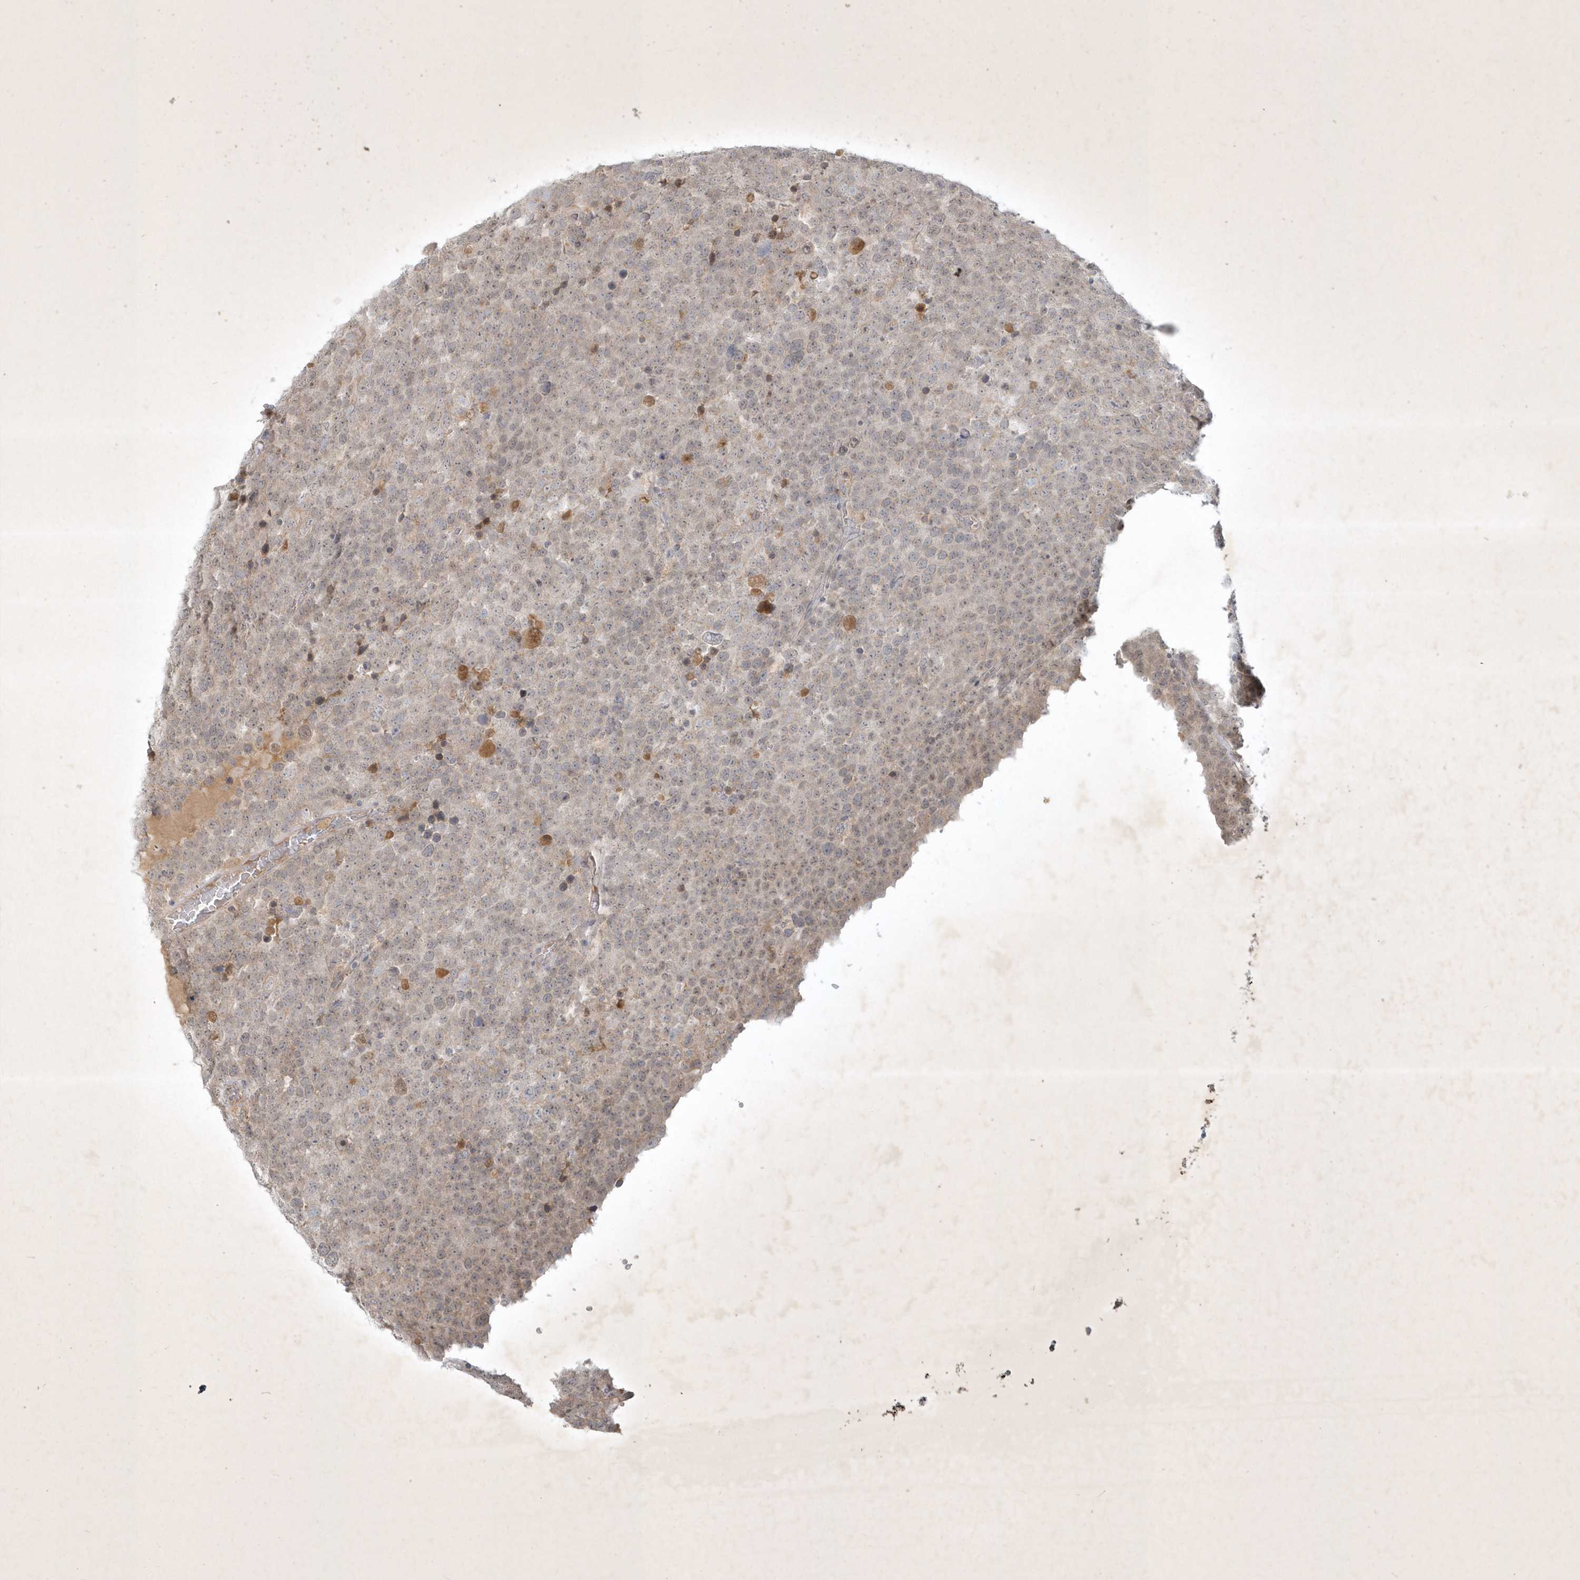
{"staining": {"intensity": "negative", "quantity": "none", "location": "none"}, "tissue": "testis cancer", "cell_type": "Tumor cells", "image_type": "cancer", "snomed": [{"axis": "morphology", "description": "Seminoma, NOS"}, {"axis": "topography", "description": "Testis"}], "caption": "An immunohistochemistry (IHC) micrograph of testis cancer (seminoma) is shown. There is no staining in tumor cells of testis cancer (seminoma). (Stains: DAB (3,3'-diaminobenzidine) immunohistochemistry with hematoxylin counter stain, Microscopy: brightfield microscopy at high magnification).", "gene": "BOD1", "patient": {"sex": "male", "age": 71}}